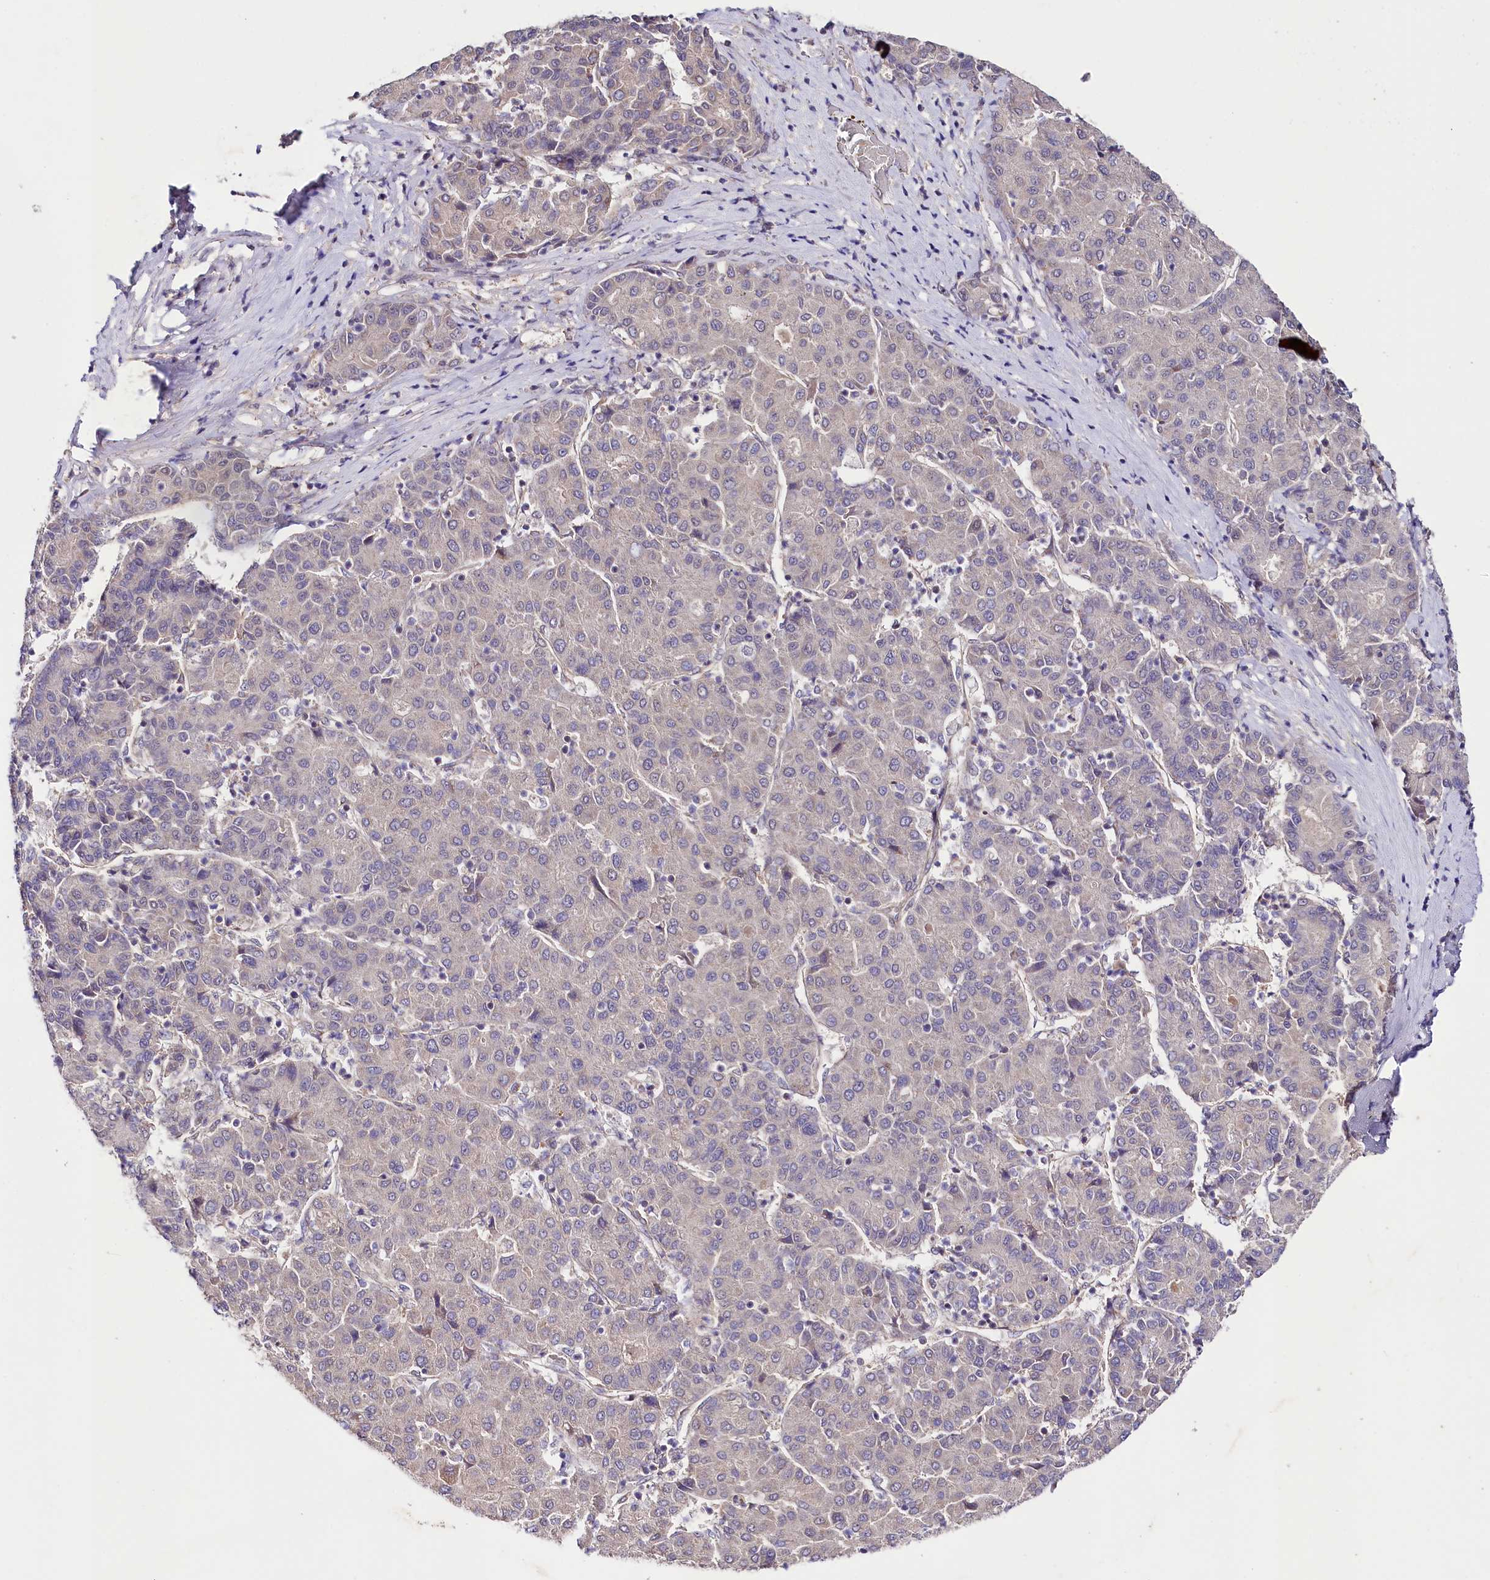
{"staining": {"intensity": "negative", "quantity": "none", "location": "none"}, "tissue": "liver cancer", "cell_type": "Tumor cells", "image_type": "cancer", "snomed": [{"axis": "morphology", "description": "Carcinoma, Hepatocellular, NOS"}, {"axis": "topography", "description": "Liver"}], "caption": "DAB (3,3'-diaminobenzidine) immunohistochemical staining of liver cancer displays no significant expression in tumor cells.", "gene": "PHLDB1", "patient": {"sex": "male", "age": 65}}